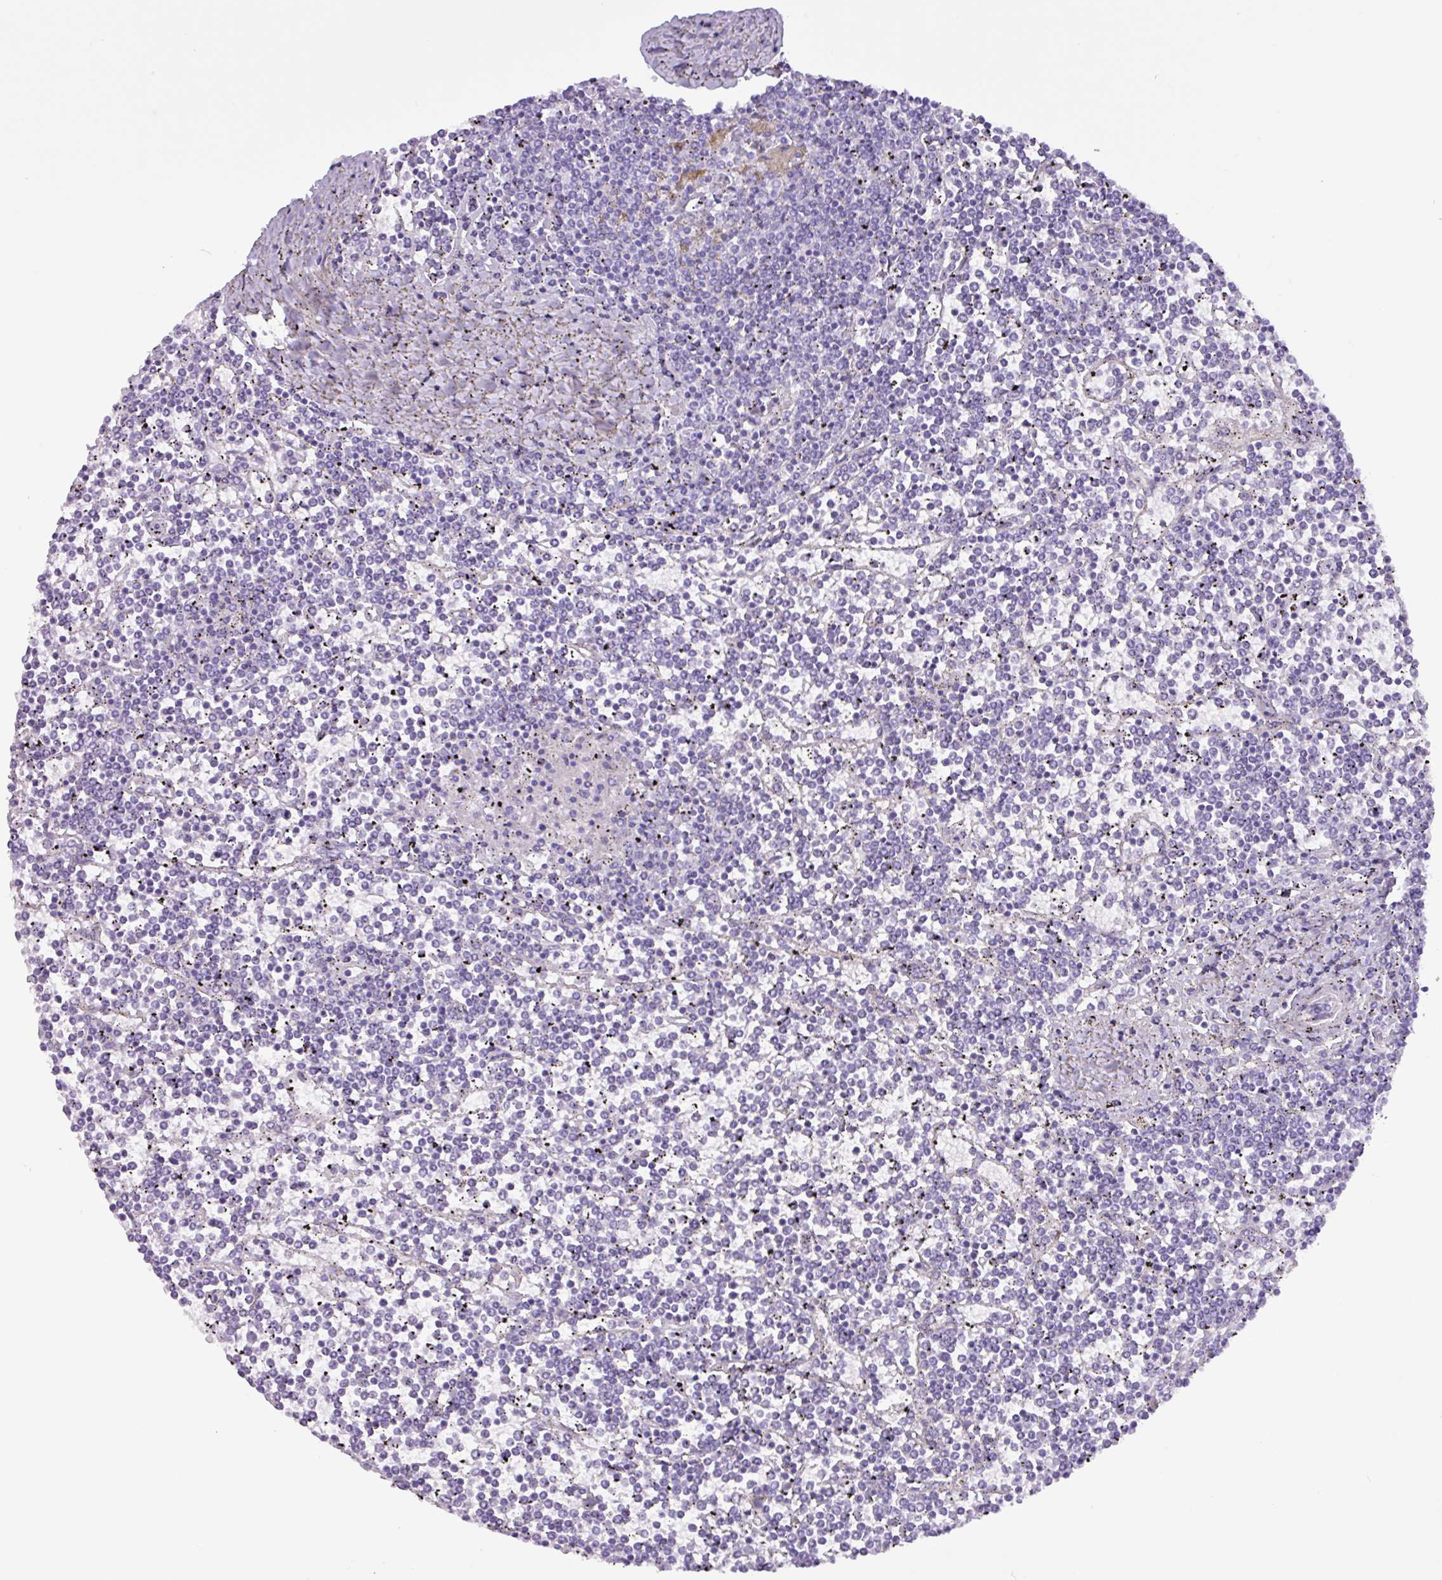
{"staining": {"intensity": "negative", "quantity": "none", "location": "none"}, "tissue": "lymphoma", "cell_type": "Tumor cells", "image_type": "cancer", "snomed": [{"axis": "morphology", "description": "Malignant lymphoma, non-Hodgkin's type, Low grade"}, {"axis": "topography", "description": "Spleen"}], "caption": "Tumor cells are negative for protein expression in human low-grade malignant lymphoma, non-Hodgkin's type.", "gene": "SLC38A1", "patient": {"sex": "female", "age": 19}}